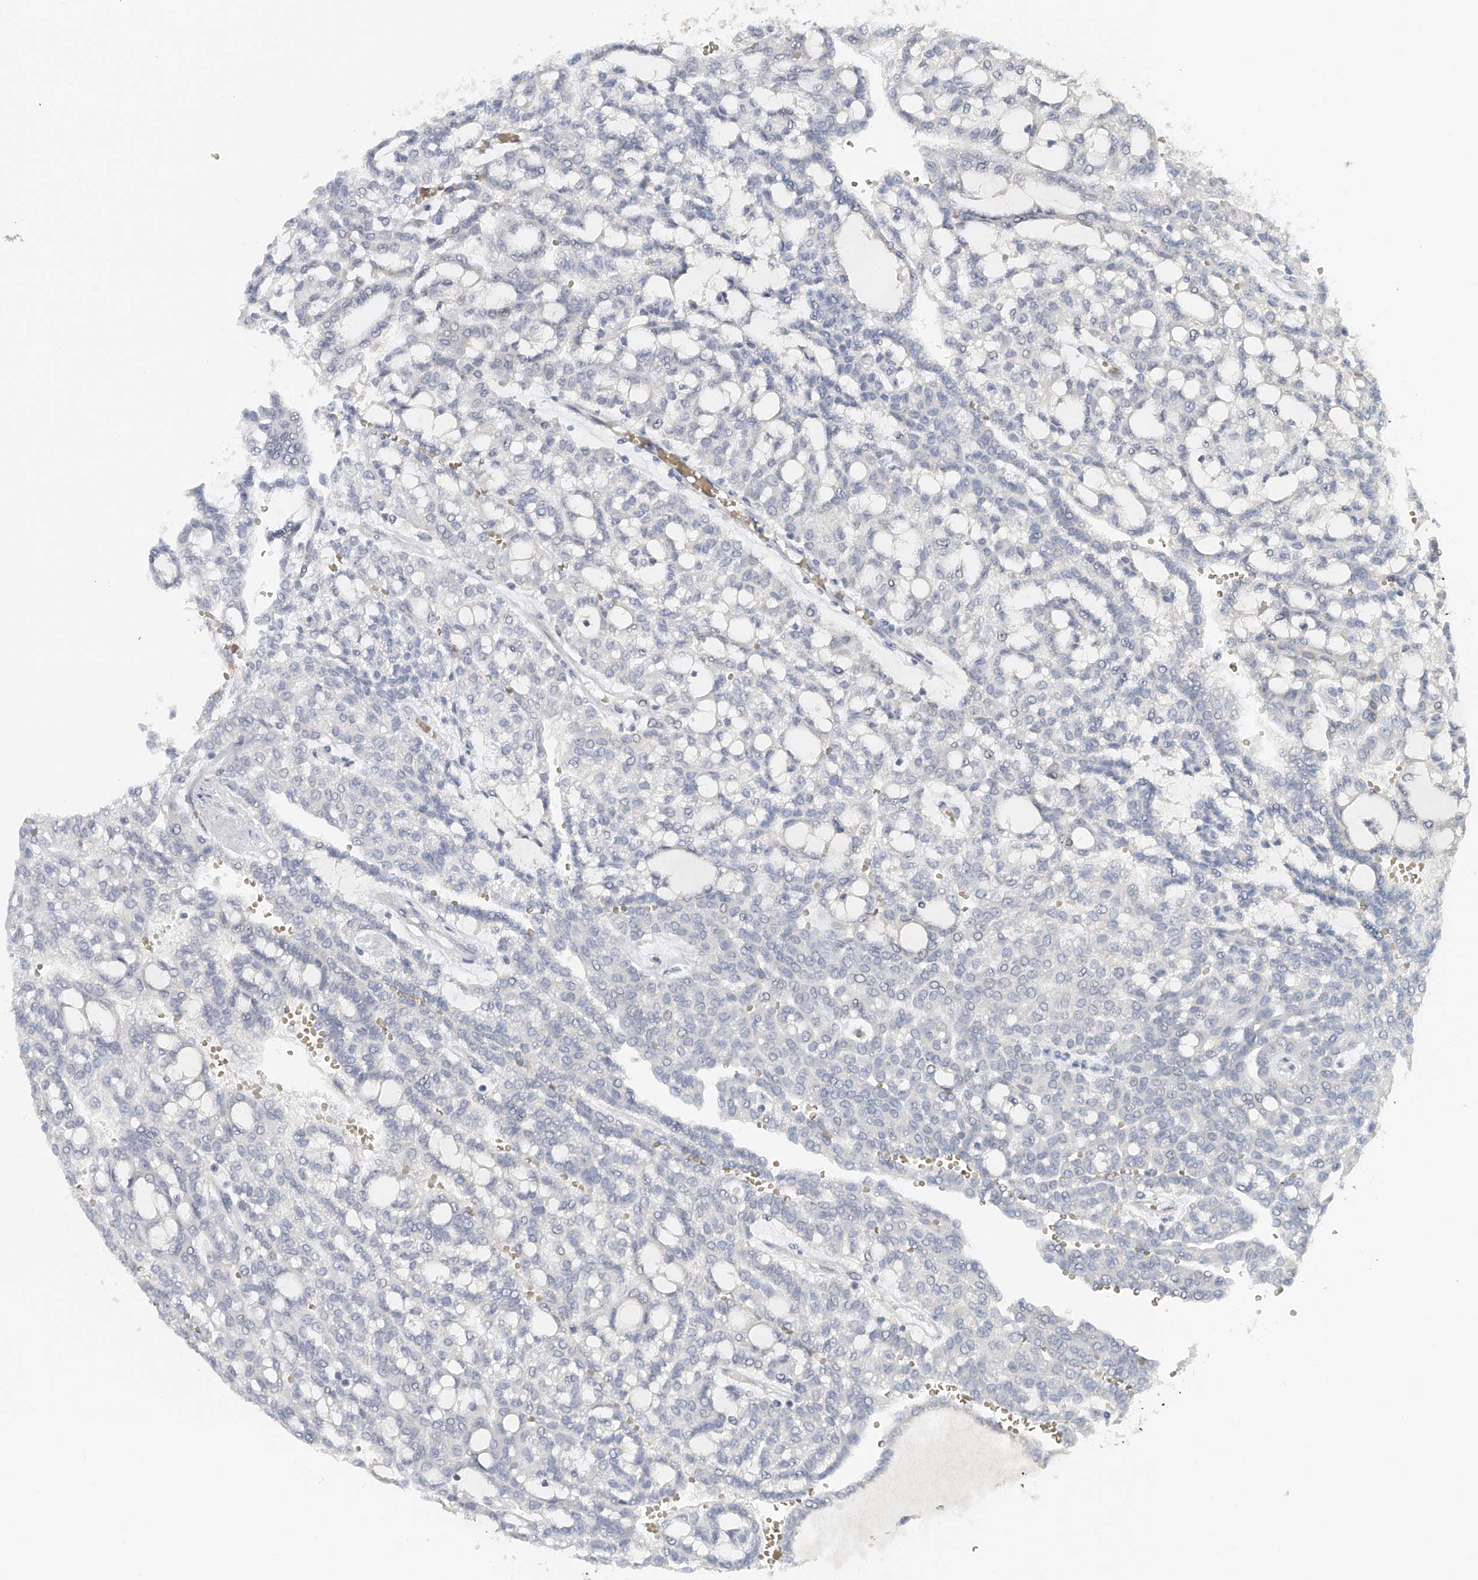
{"staining": {"intensity": "negative", "quantity": "none", "location": "none"}, "tissue": "renal cancer", "cell_type": "Tumor cells", "image_type": "cancer", "snomed": [{"axis": "morphology", "description": "Adenocarcinoma, NOS"}, {"axis": "topography", "description": "Kidney"}], "caption": "This is an immunohistochemistry image of renal cancer (adenocarcinoma). There is no positivity in tumor cells.", "gene": "DDX43", "patient": {"sex": "male", "age": 63}}